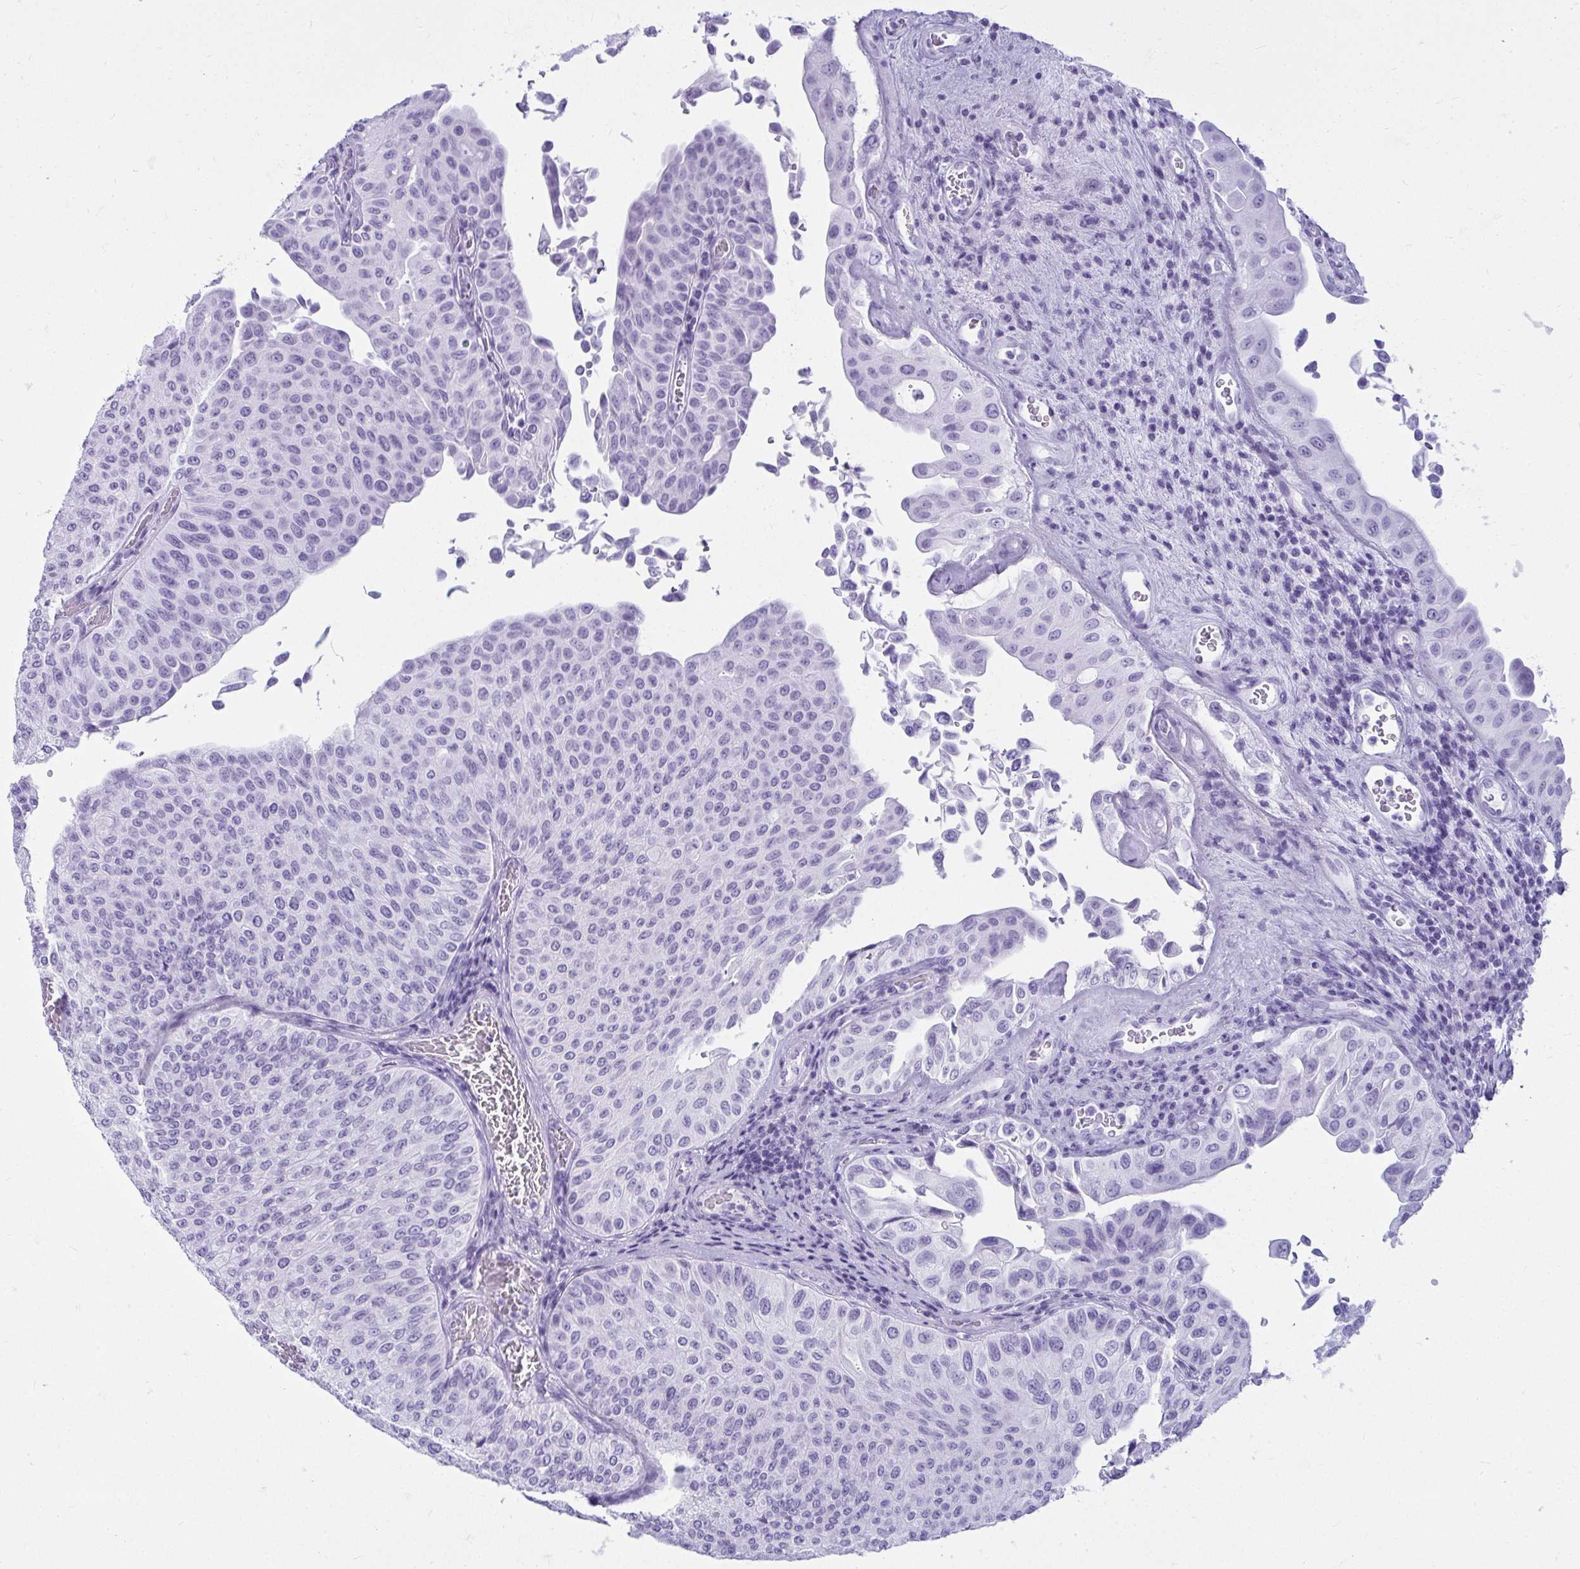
{"staining": {"intensity": "negative", "quantity": "none", "location": "none"}, "tissue": "urothelial cancer", "cell_type": "Tumor cells", "image_type": "cancer", "snomed": [{"axis": "morphology", "description": "Urothelial carcinoma, NOS"}, {"axis": "topography", "description": "Urinary bladder"}], "caption": "Immunohistochemistry of human transitional cell carcinoma reveals no staining in tumor cells.", "gene": "CLGN", "patient": {"sex": "male", "age": 59}}